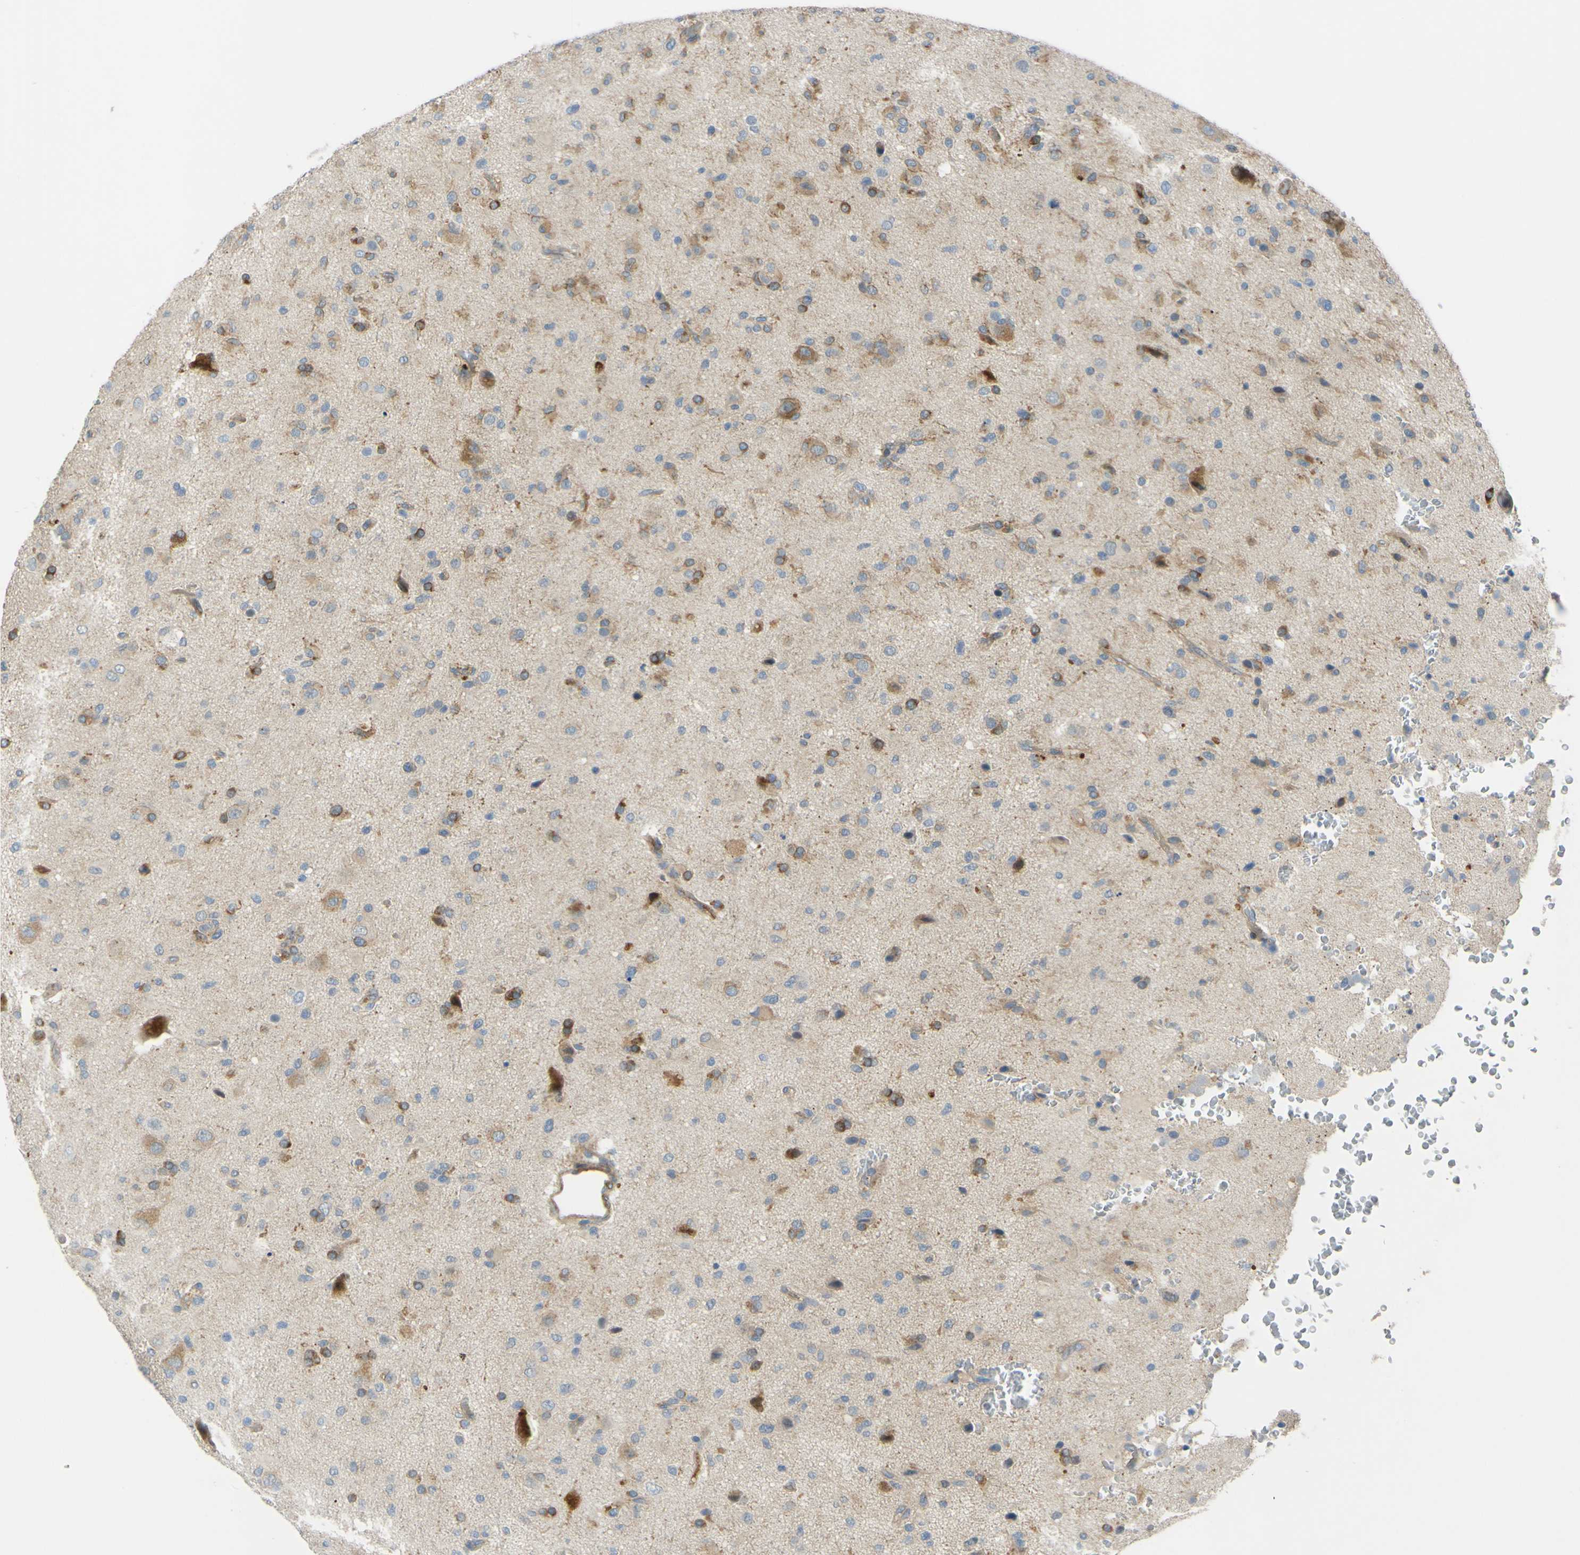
{"staining": {"intensity": "moderate", "quantity": ">75%", "location": "cytoplasmic/membranous"}, "tissue": "glioma", "cell_type": "Tumor cells", "image_type": "cancer", "snomed": [{"axis": "morphology", "description": "Glioma, malignant, High grade"}, {"axis": "topography", "description": "Brain"}], "caption": "DAB immunohistochemical staining of glioma exhibits moderate cytoplasmic/membranous protein positivity in approximately >75% of tumor cells.", "gene": "ARHGAP1", "patient": {"sex": "male", "age": 71}}